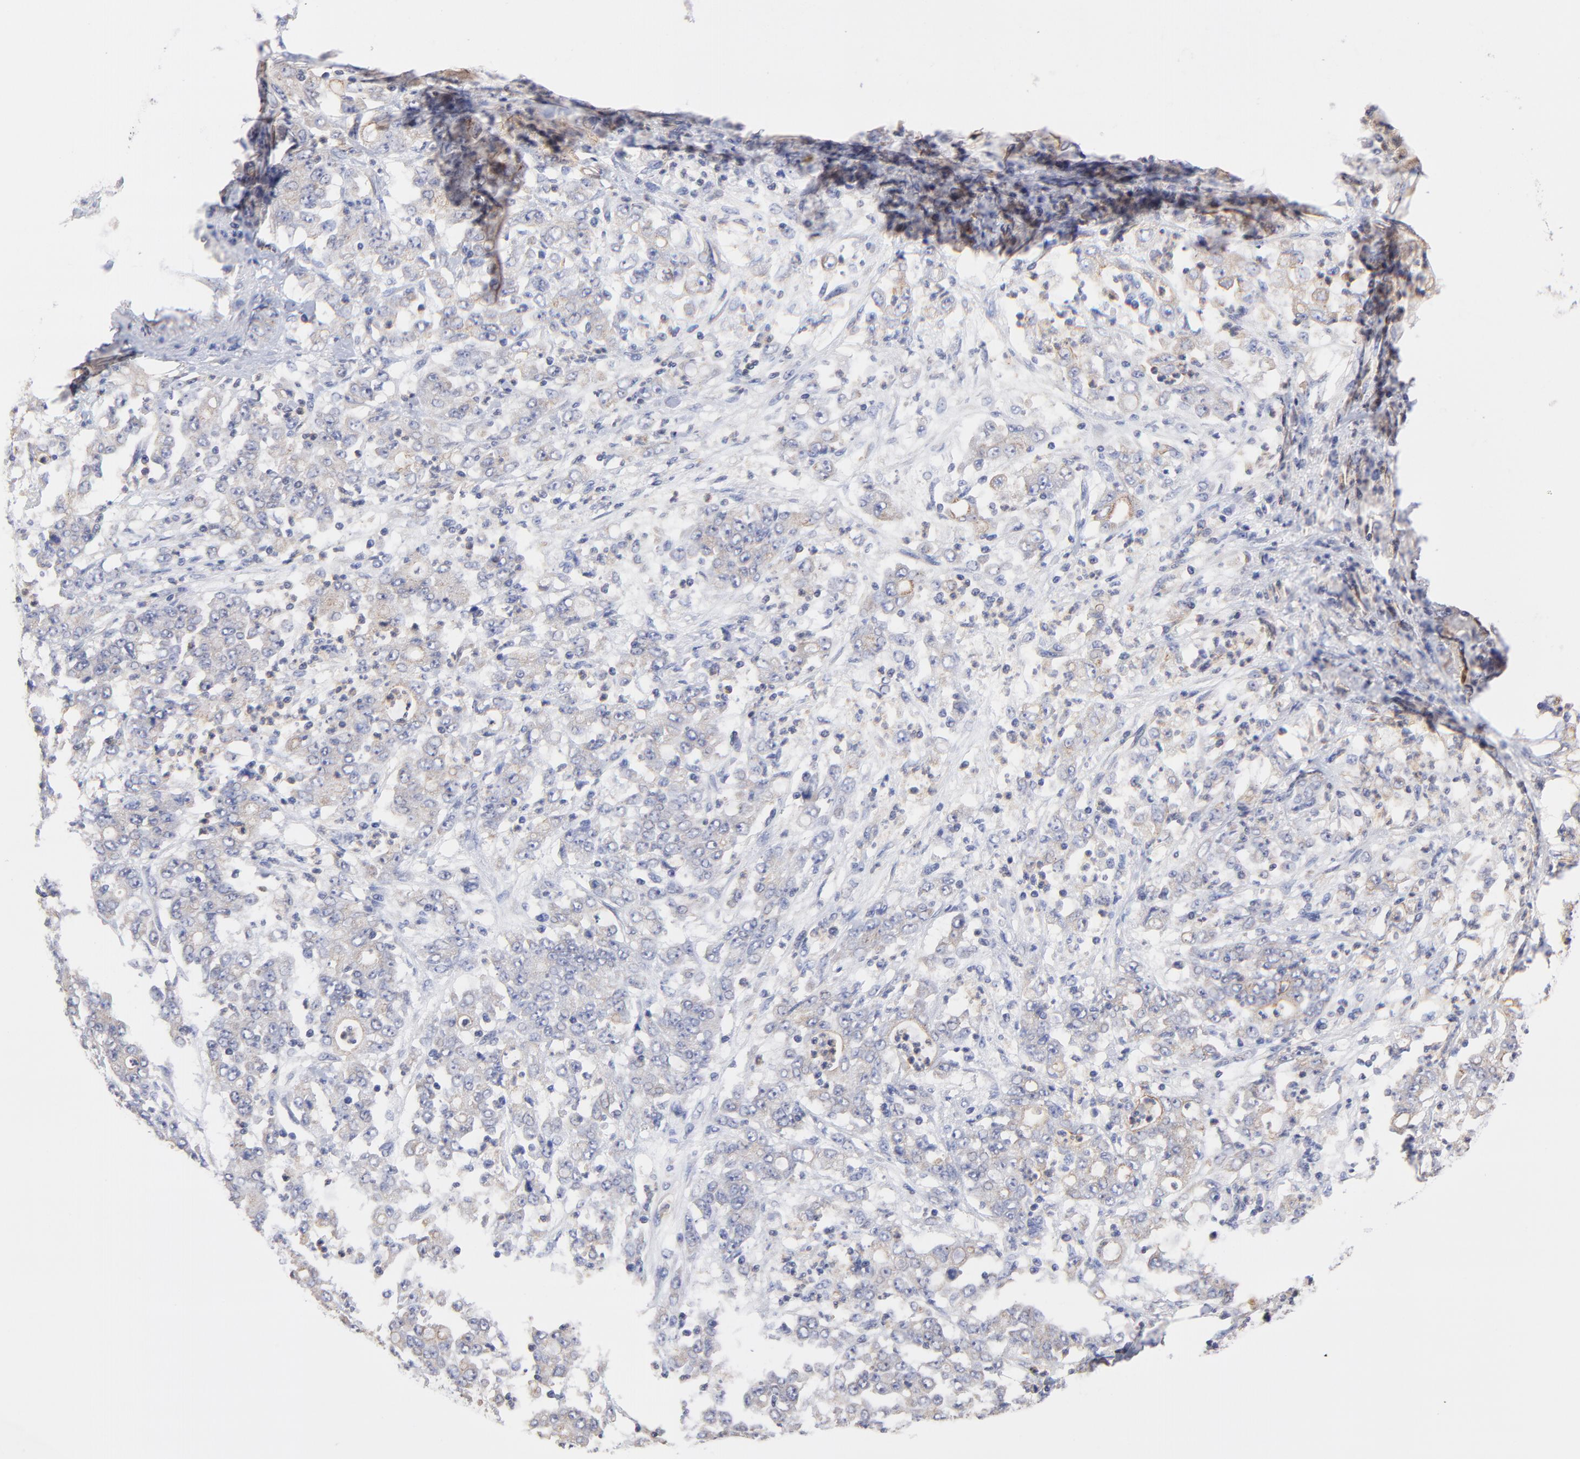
{"staining": {"intensity": "negative", "quantity": "none", "location": "none"}, "tissue": "stomach cancer", "cell_type": "Tumor cells", "image_type": "cancer", "snomed": [{"axis": "morphology", "description": "Adenocarcinoma, NOS"}, {"axis": "topography", "description": "Stomach, lower"}], "caption": "Histopathology image shows no significant protein staining in tumor cells of adenocarcinoma (stomach).", "gene": "PCMT1", "patient": {"sex": "female", "age": 71}}